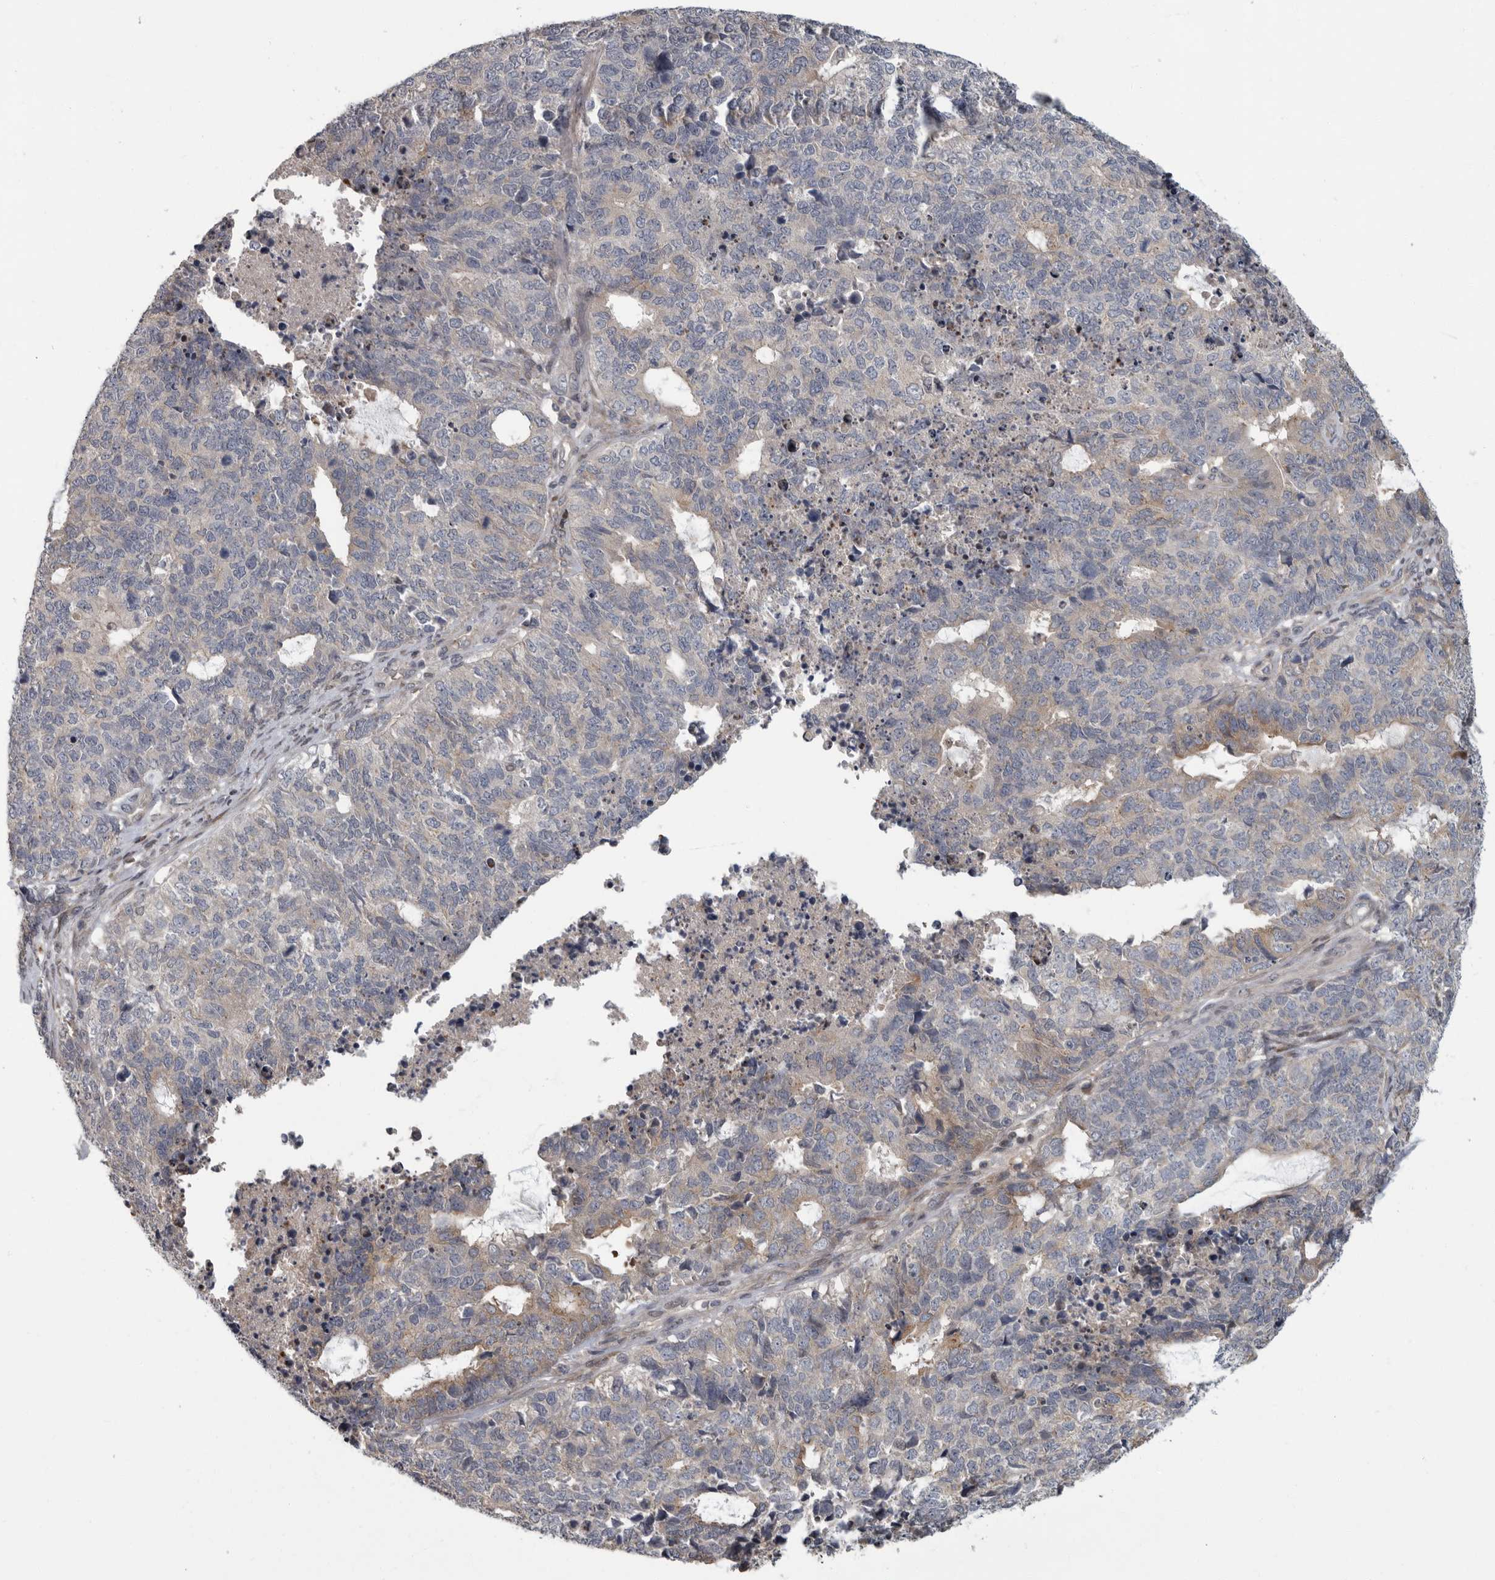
{"staining": {"intensity": "weak", "quantity": "<25%", "location": "cytoplasmic/membranous"}, "tissue": "cervical cancer", "cell_type": "Tumor cells", "image_type": "cancer", "snomed": [{"axis": "morphology", "description": "Squamous cell carcinoma, NOS"}, {"axis": "topography", "description": "Cervix"}], "caption": "This is an IHC histopathology image of cervical cancer (squamous cell carcinoma). There is no expression in tumor cells.", "gene": "PDE7A", "patient": {"sex": "female", "age": 63}}